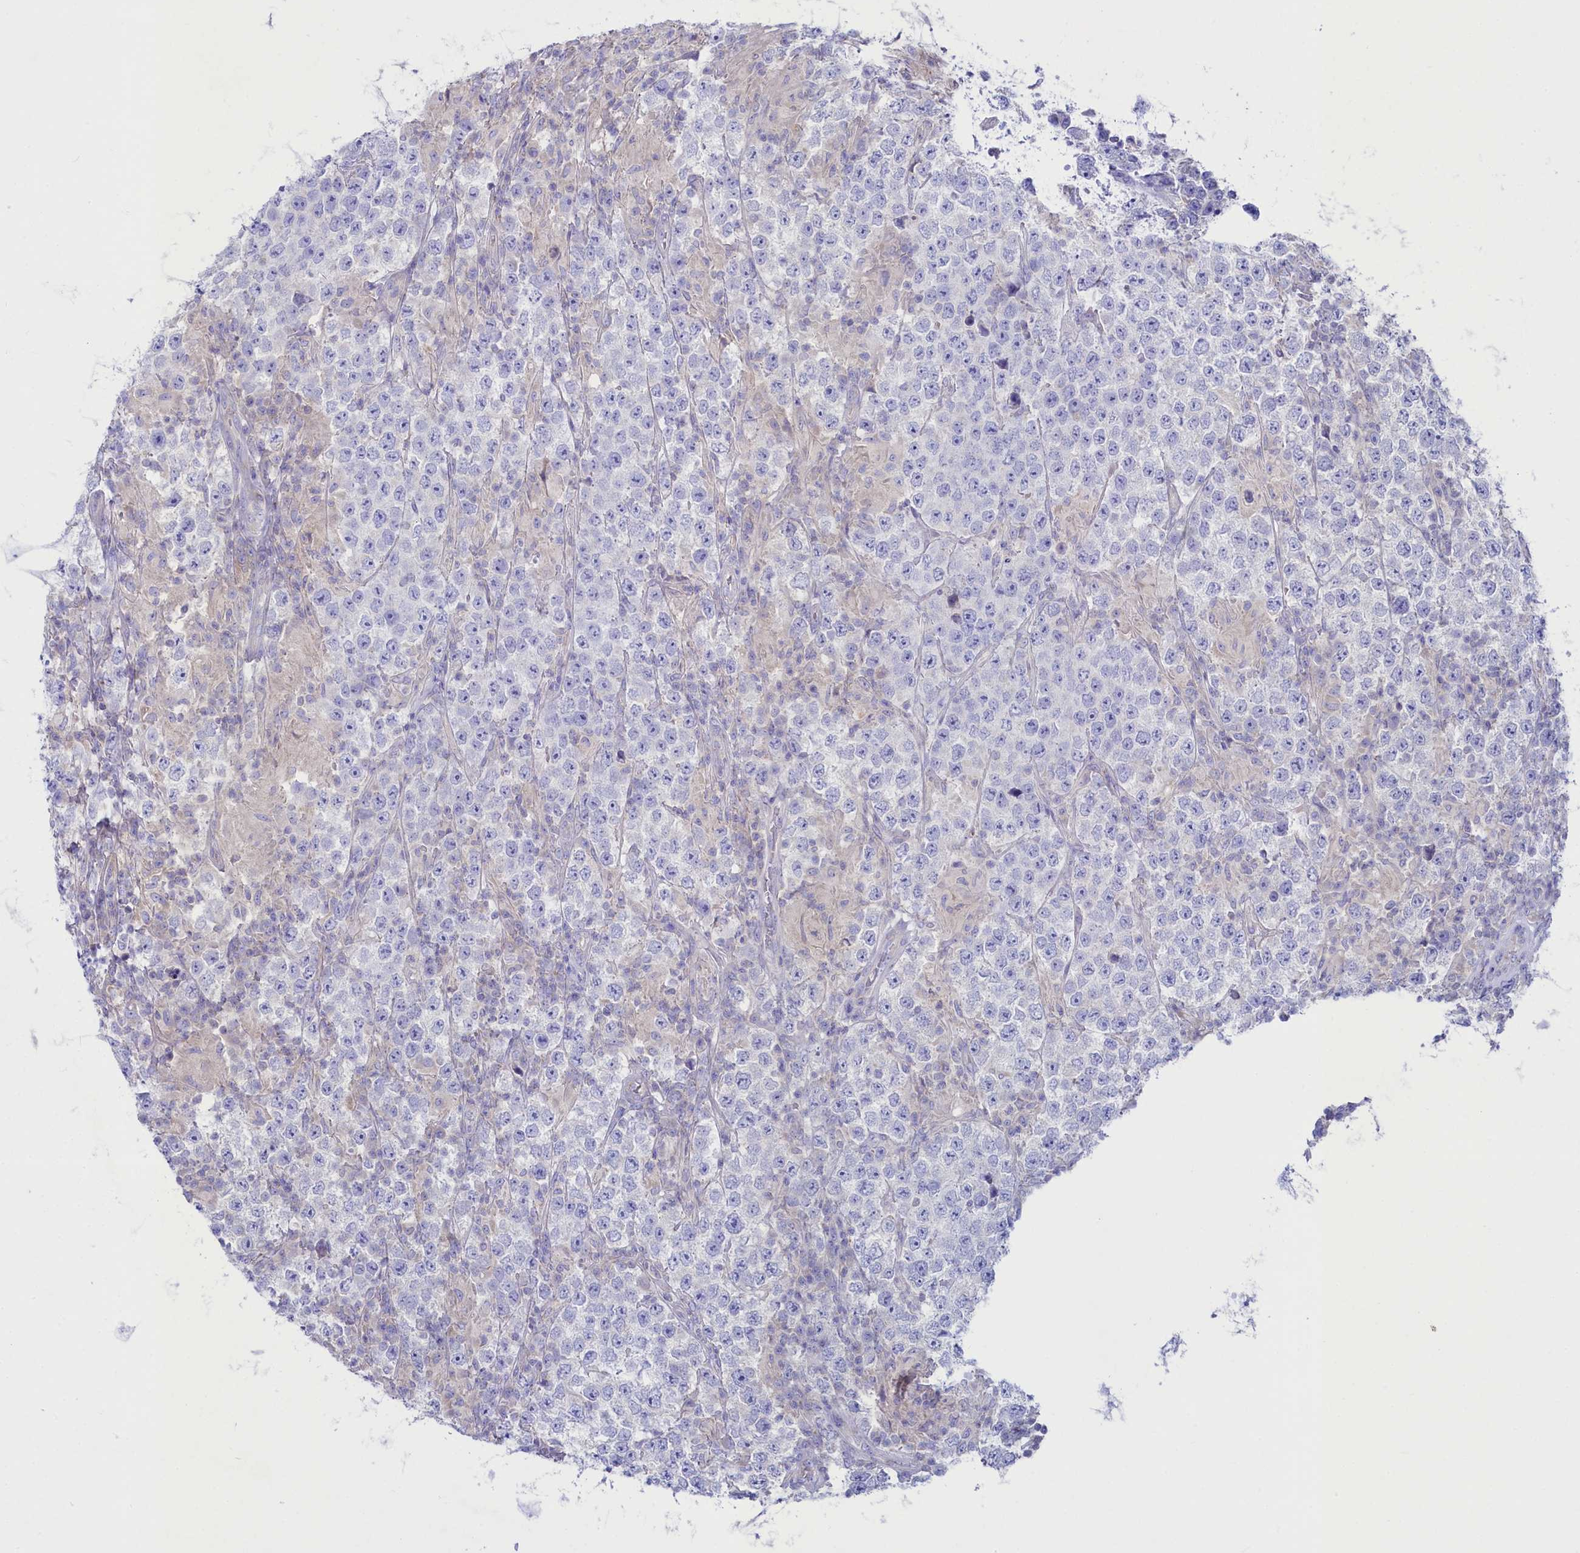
{"staining": {"intensity": "negative", "quantity": "none", "location": "none"}, "tissue": "testis cancer", "cell_type": "Tumor cells", "image_type": "cancer", "snomed": [{"axis": "morphology", "description": "Normal tissue, NOS"}, {"axis": "morphology", "description": "Urothelial carcinoma, High grade"}, {"axis": "morphology", "description": "Seminoma, NOS"}, {"axis": "morphology", "description": "Carcinoma, Embryonal, NOS"}, {"axis": "topography", "description": "Urinary bladder"}, {"axis": "topography", "description": "Testis"}], "caption": "Immunohistochemistry (IHC) image of neoplastic tissue: testis embryonal carcinoma stained with DAB (3,3'-diaminobenzidine) displays no significant protein positivity in tumor cells.", "gene": "VPS26B", "patient": {"sex": "male", "age": 41}}